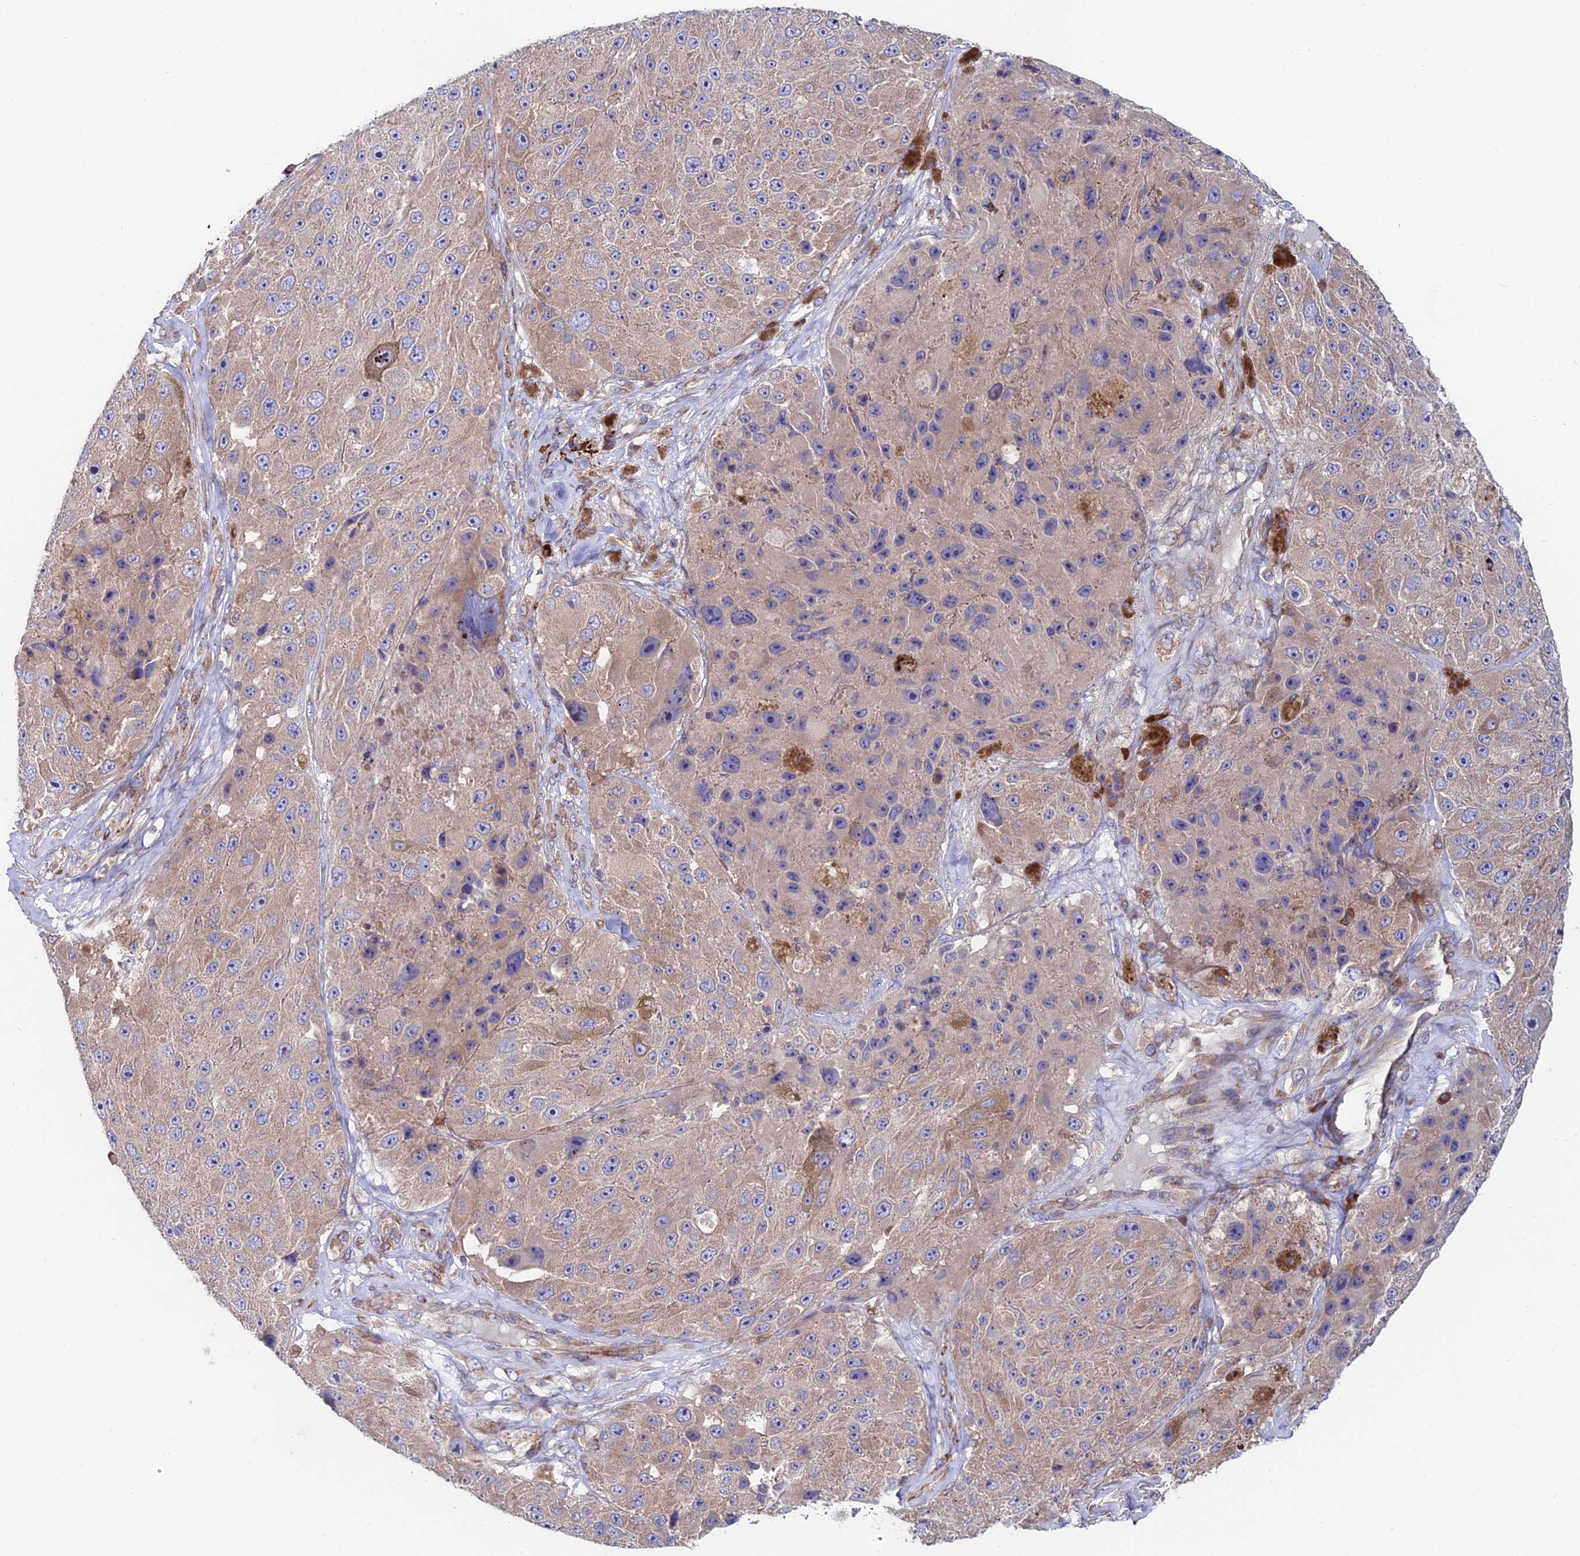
{"staining": {"intensity": "weak", "quantity": "25%-75%", "location": "cytoplasmic/membranous"}, "tissue": "melanoma", "cell_type": "Tumor cells", "image_type": "cancer", "snomed": [{"axis": "morphology", "description": "Malignant melanoma, Metastatic site"}, {"axis": "topography", "description": "Lymph node"}], "caption": "Immunohistochemistry (IHC) histopathology image of neoplastic tissue: melanoma stained using IHC shows low levels of weak protein expression localized specifically in the cytoplasmic/membranous of tumor cells, appearing as a cytoplasmic/membranous brown color.", "gene": "EIF3K", "patient": {"sex": "male", "age": 62}}